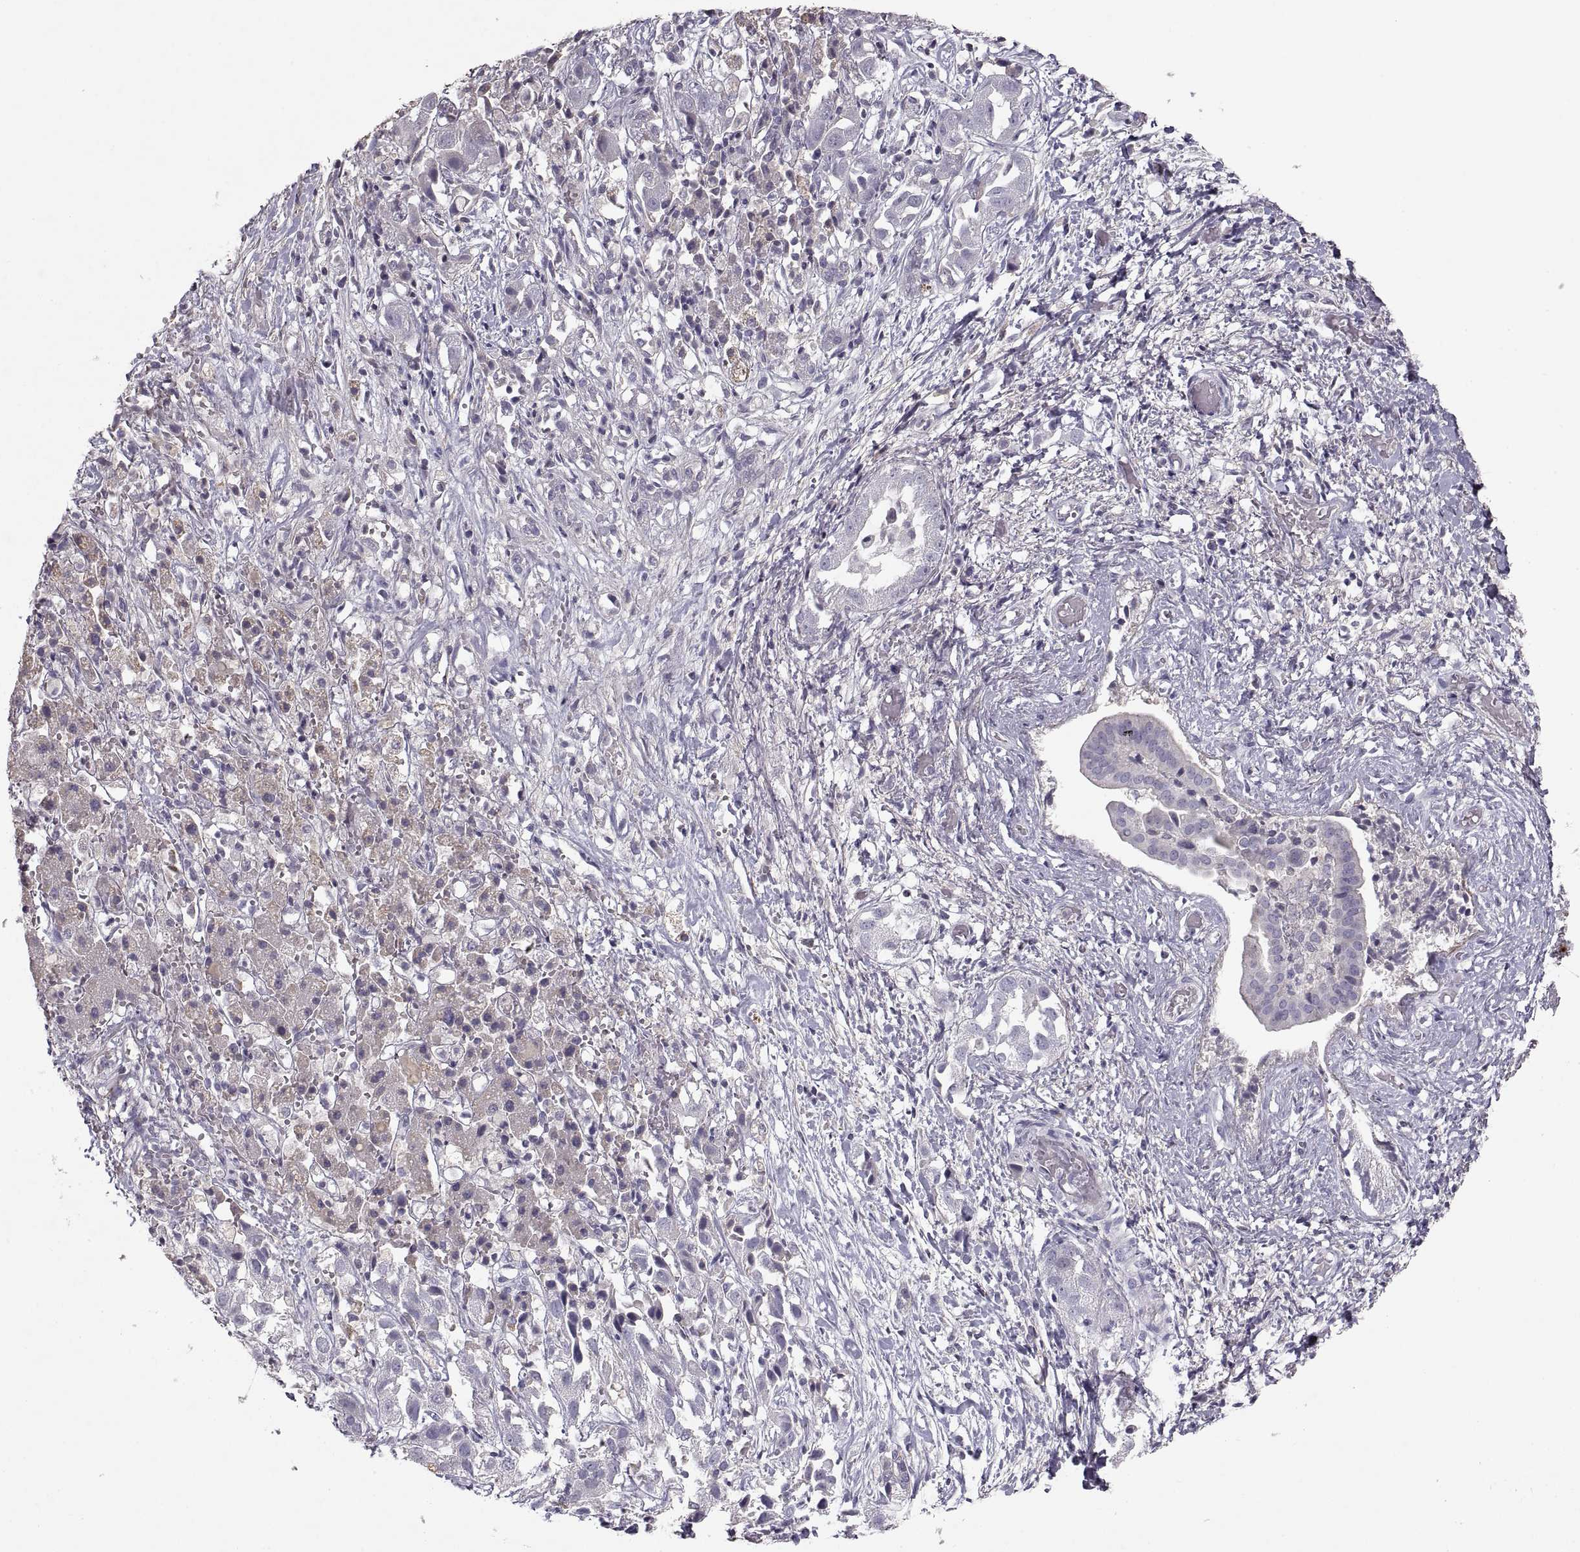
{"staining": {"intensity": "weak", "quantity": ">75%", "location": "cytoplasmic/membranous"}, "tissue": "liver cancer", "cell_type": "Tumor cells", "image_type": "cancer", "snomed": [{"axis": "morphology", "description": "Cholangiocarcinoma"}, {"axis": "topography", "description": "Liver"}], "caption": "This is an image of immunohistochemistry (IHC) staining of liver cancer, which shows weak staining in the cytoplasmic/membranous of tumor cells.", "gene": "ADAM11", "patient": {"sex": "female", "age": 52}}